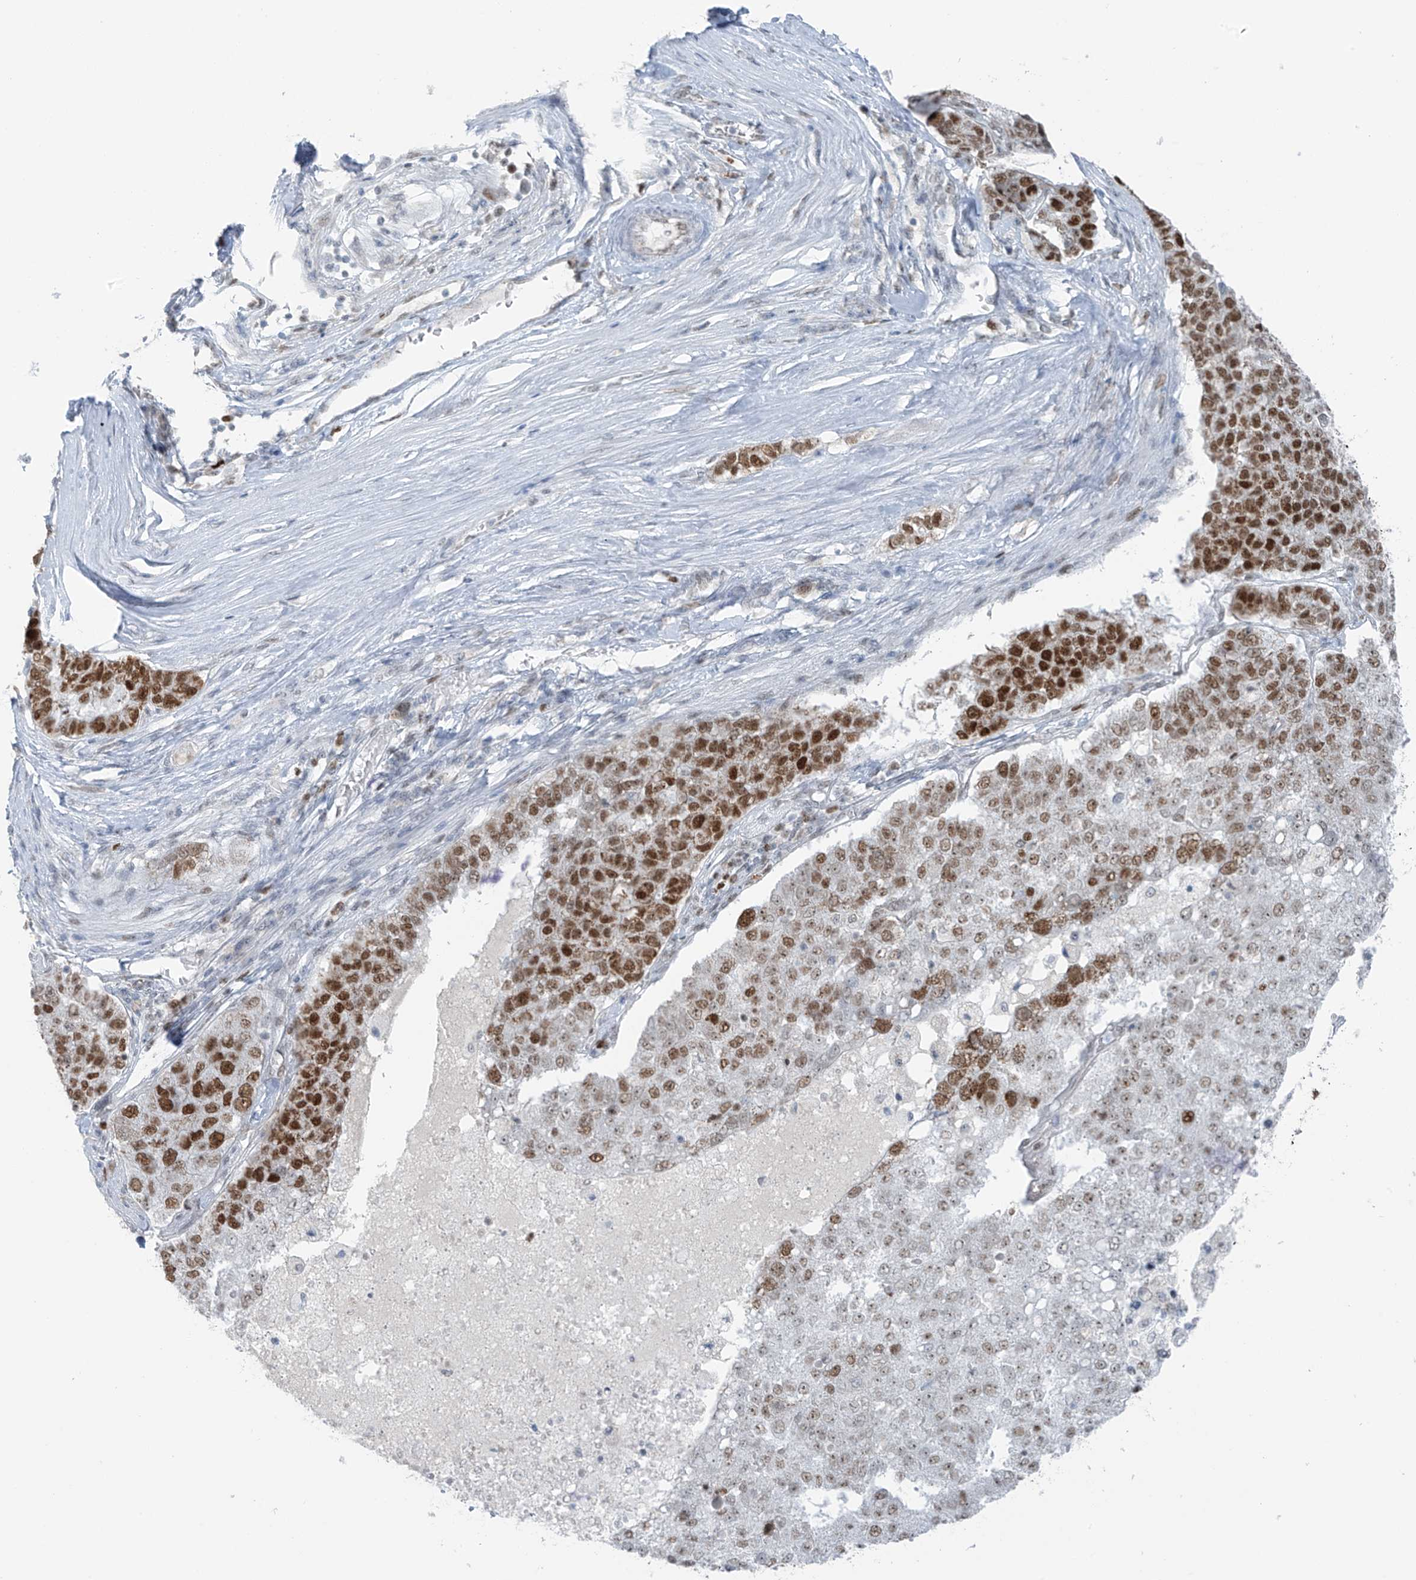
{"staining": {"intensity": "moderate", "quantity": "25%-75%", "location": "nuclear"}, "tissue": "pancreatic cancer", "cell_type": "Tumor cells", "image_type": "cancer", "snomed": [{"axis": "morphology", "description": "Adenocarcinoma, NOS"}, {"axis": "topography", "description": "Pancreas"}], "caption": "Immunohistochemistry (IHC) image of neoplastic tissue: human pancreatic cancer stained using immunohistochemistry exhibits medium levels of moderate protein expression localized specifically in the nuclear of tumor cells, appearing as a nuclear brown color.", "gene": "WRNIP1", "patient": {"sex": "female", "age": 61}}